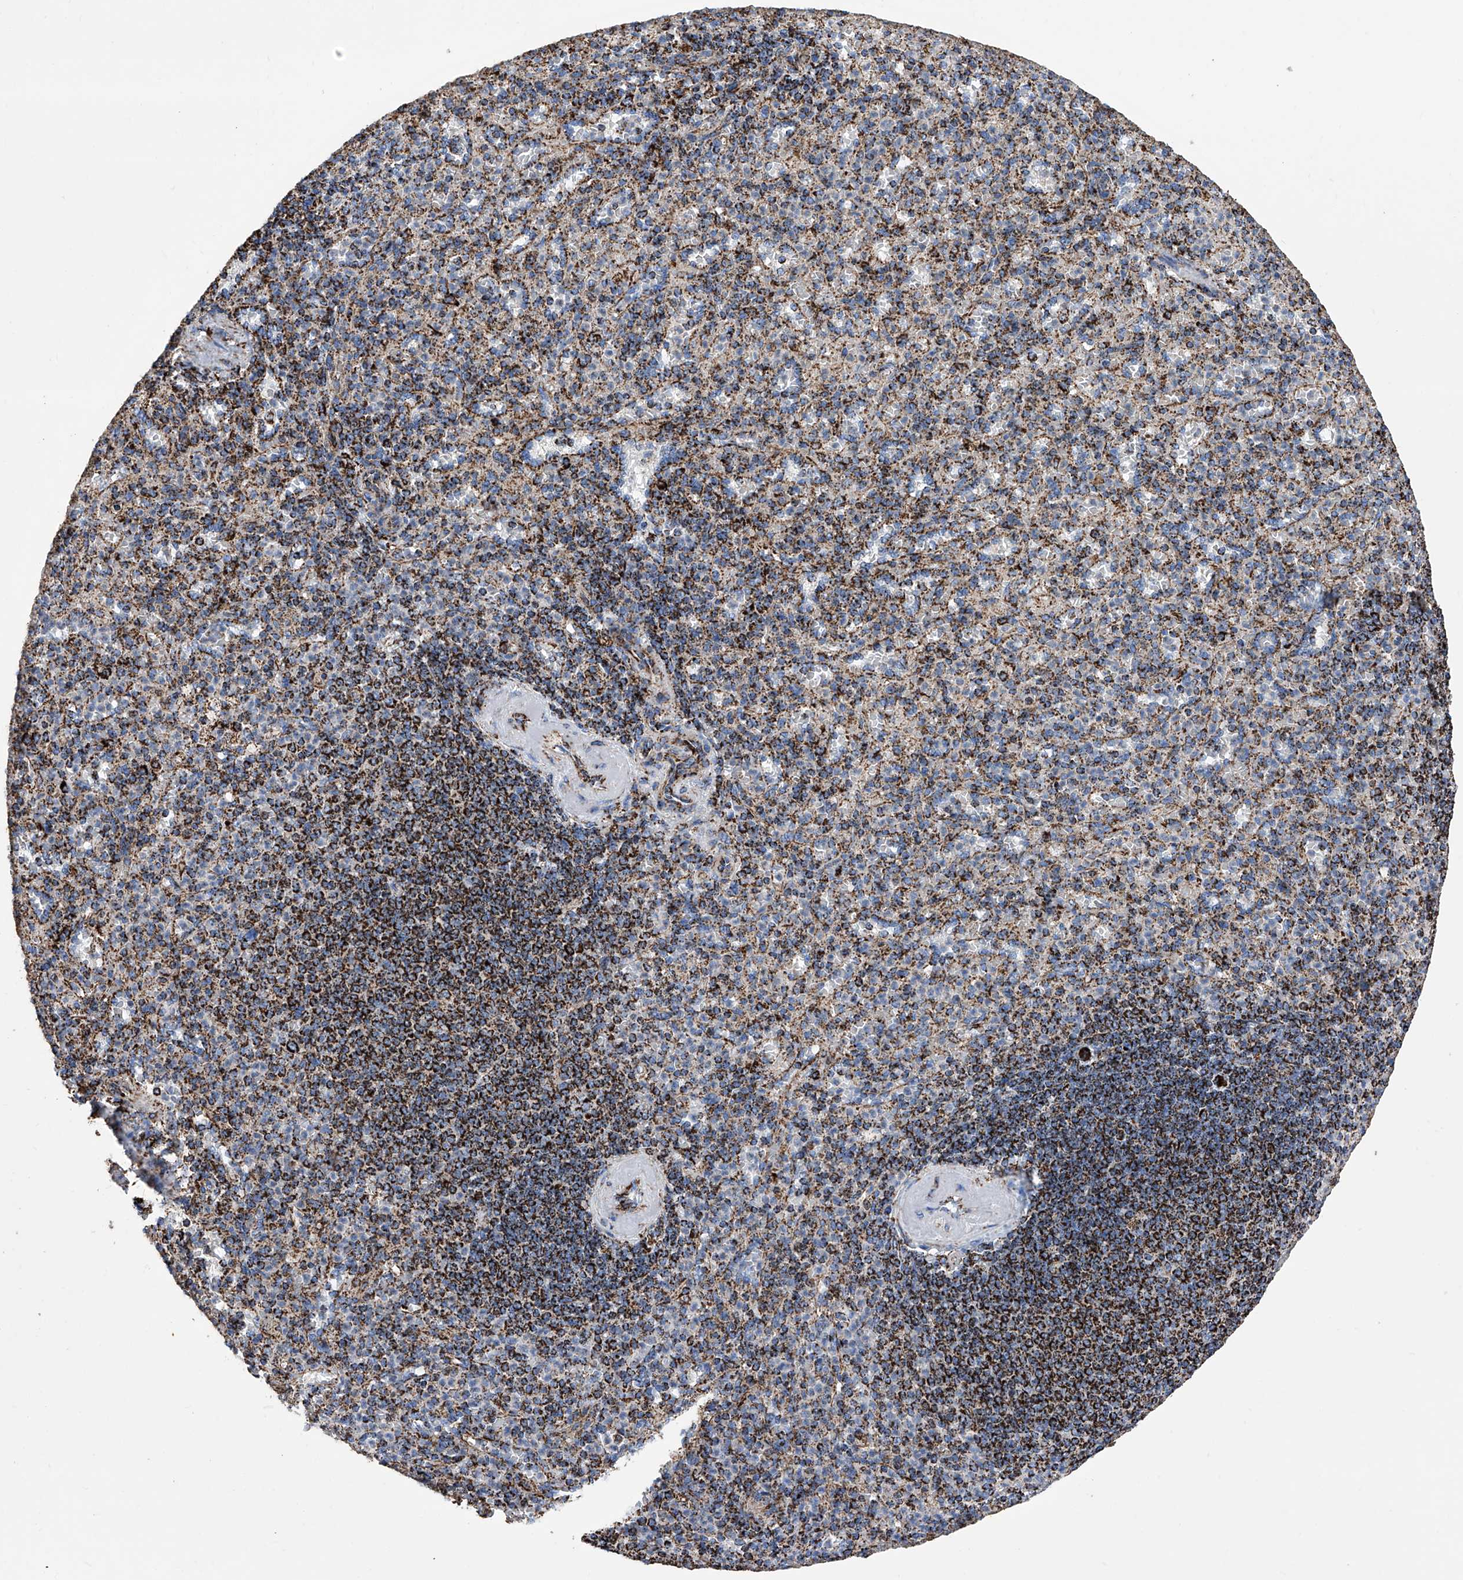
{"staining": {"intensity": "strong", "quantity": "25%-75%", "location": "cytoplasmic/membranous"}, "tissue": "spleen", "cell_type": "Cells in red pulp", "image_type": "normal", "snomed": [{"axis": "morphology", "description": "Normal tissue, NOS"}, {"axis": "topography", "description": "Spleen"}], "caption": "Protein analysis of normal spleen displays strong cytoplasmic/membranous positivity in about 25%-75% of cells in red pulp.", "gene": "ATP5PF", "patient": {"sex": "female", "age": 74}}